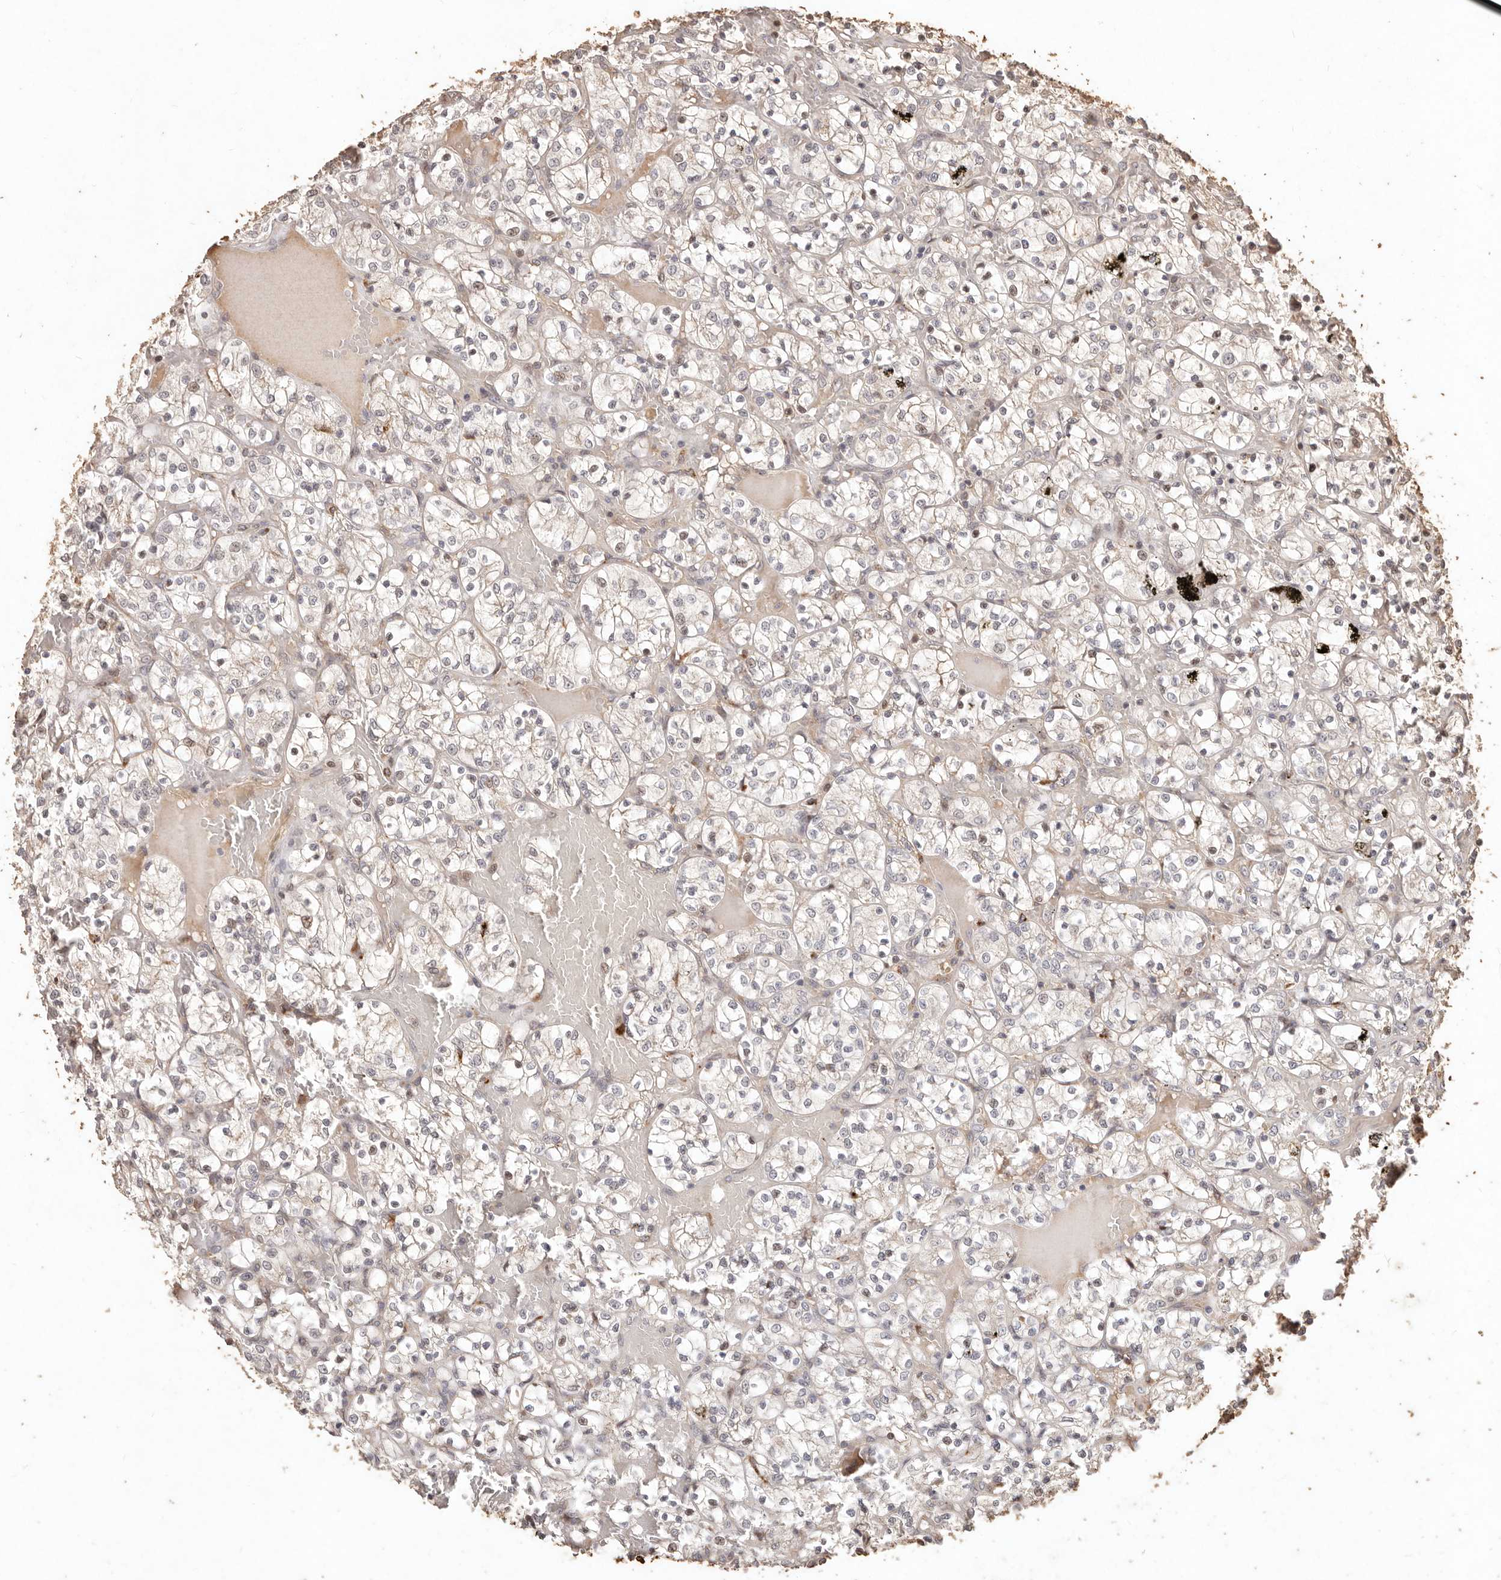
{"staining": {"intensity": "negative", "quantity": "none", "location": "none"}, "tissue": "renal cancer", "cell_type": "Tumor cells", "image_type": "cancer", "snomed": [{"axis": "morphology", "description": "Adenocarcinoma, NOS"}, {"axis": "topography", "description": "Kidney"}], "caption": "Image shows no significant protein staining in tumor cells of renal cancer (adenocarcinoma). Nuclei are stained in blue.", "gene": "KIF9", "patient": {"sex": "female", "age": 69}}